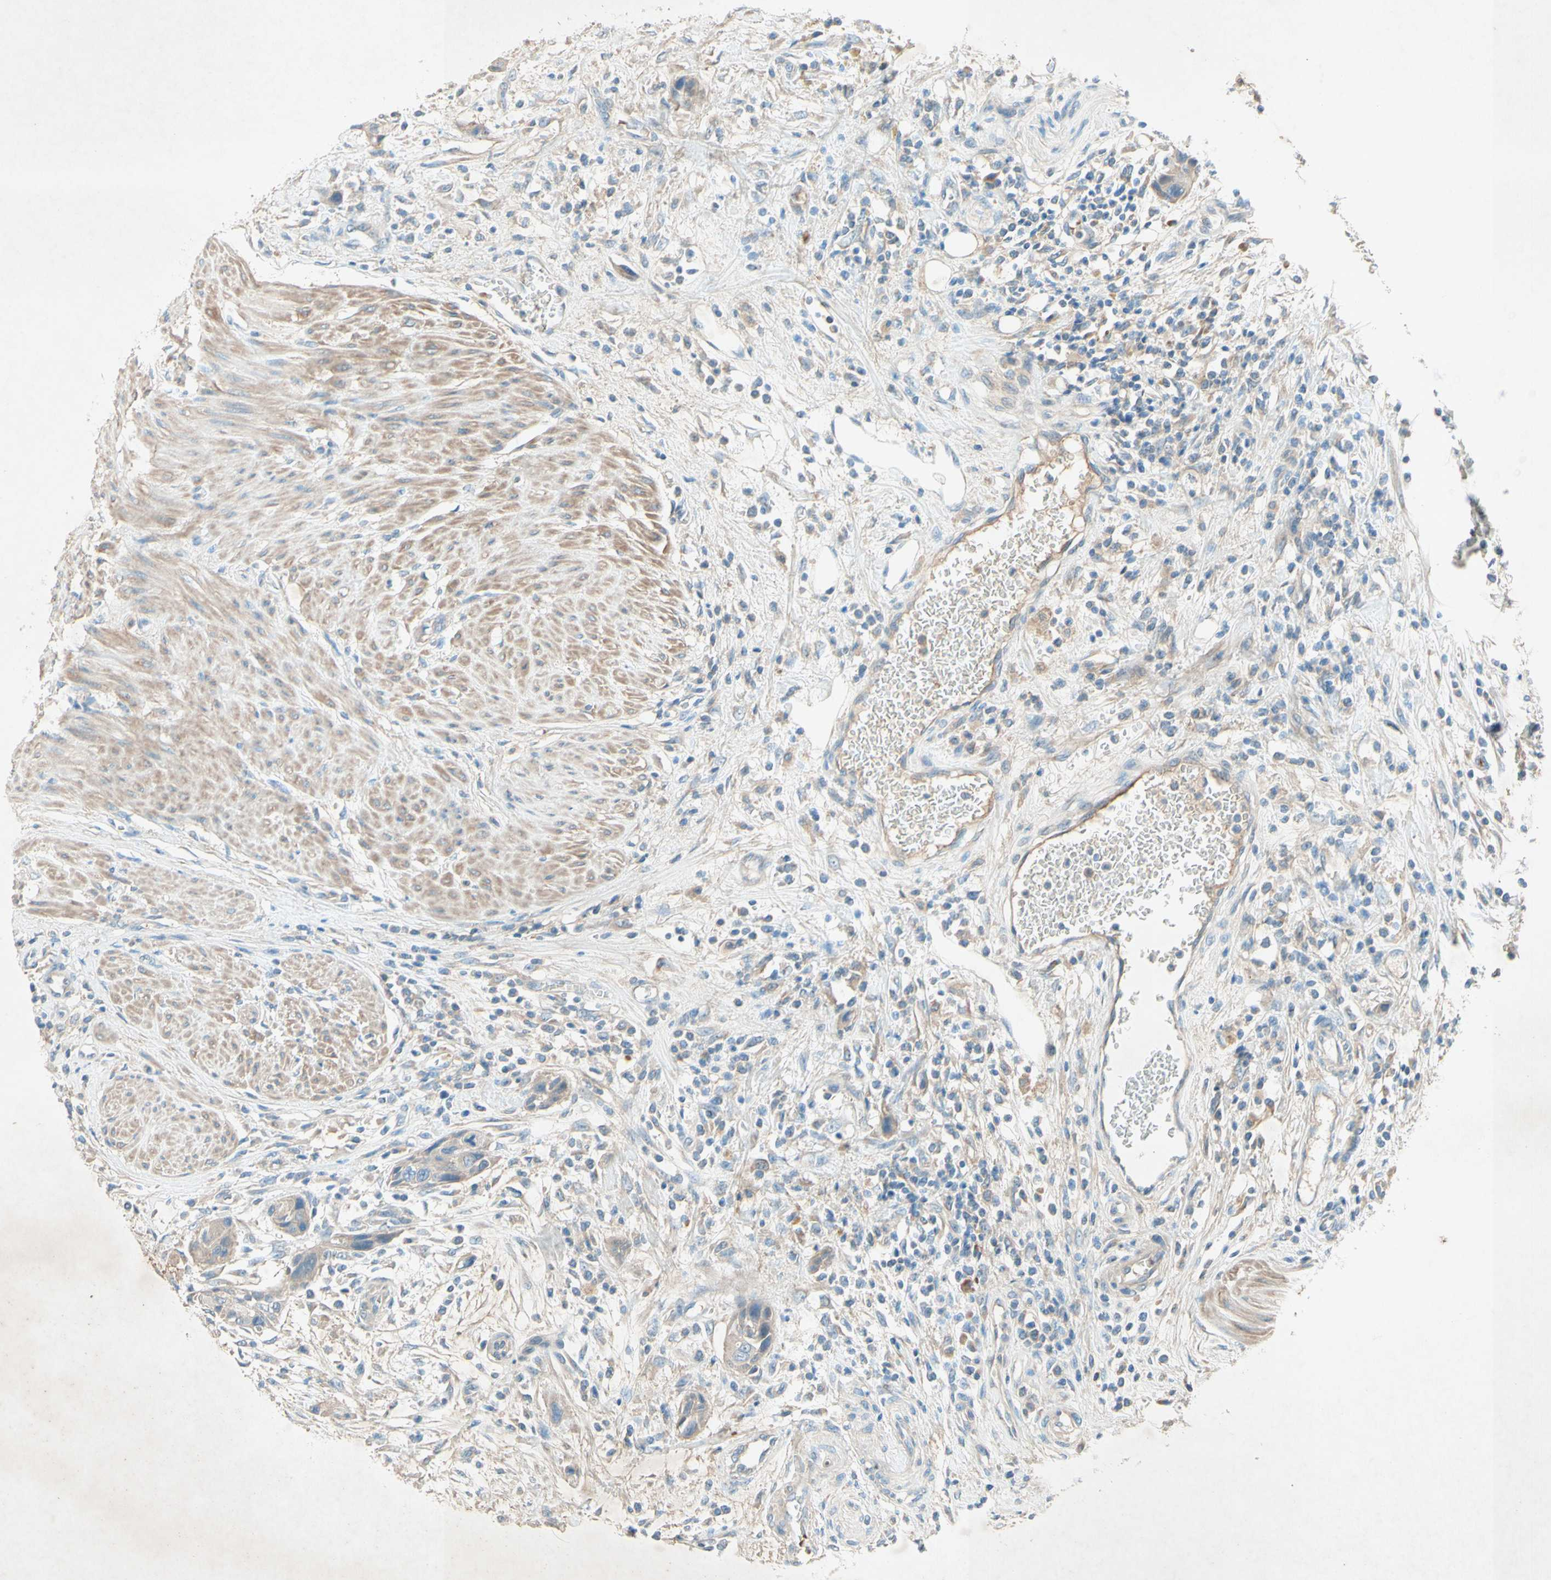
{"staining": {"intensity": "weak", "quantity": "<25%", "location": "cytoplasmic/membranous"}, "tissue": "urothelial cancer", "cell_type": "Tumor cells", "image_type": "cancer", "snomed": [{"axis": "morphology", "description": "Urothelial carcinoma, High grade"}, {"axis": "topography", "description": "Urinary bladder"}], "caption": "This is an immunohistochemistry histopathology image of human urothelial cancer. There is no positivity in tumor cells.", "gene": "IL2", "patient": {"sex": "male", "age": 35}}